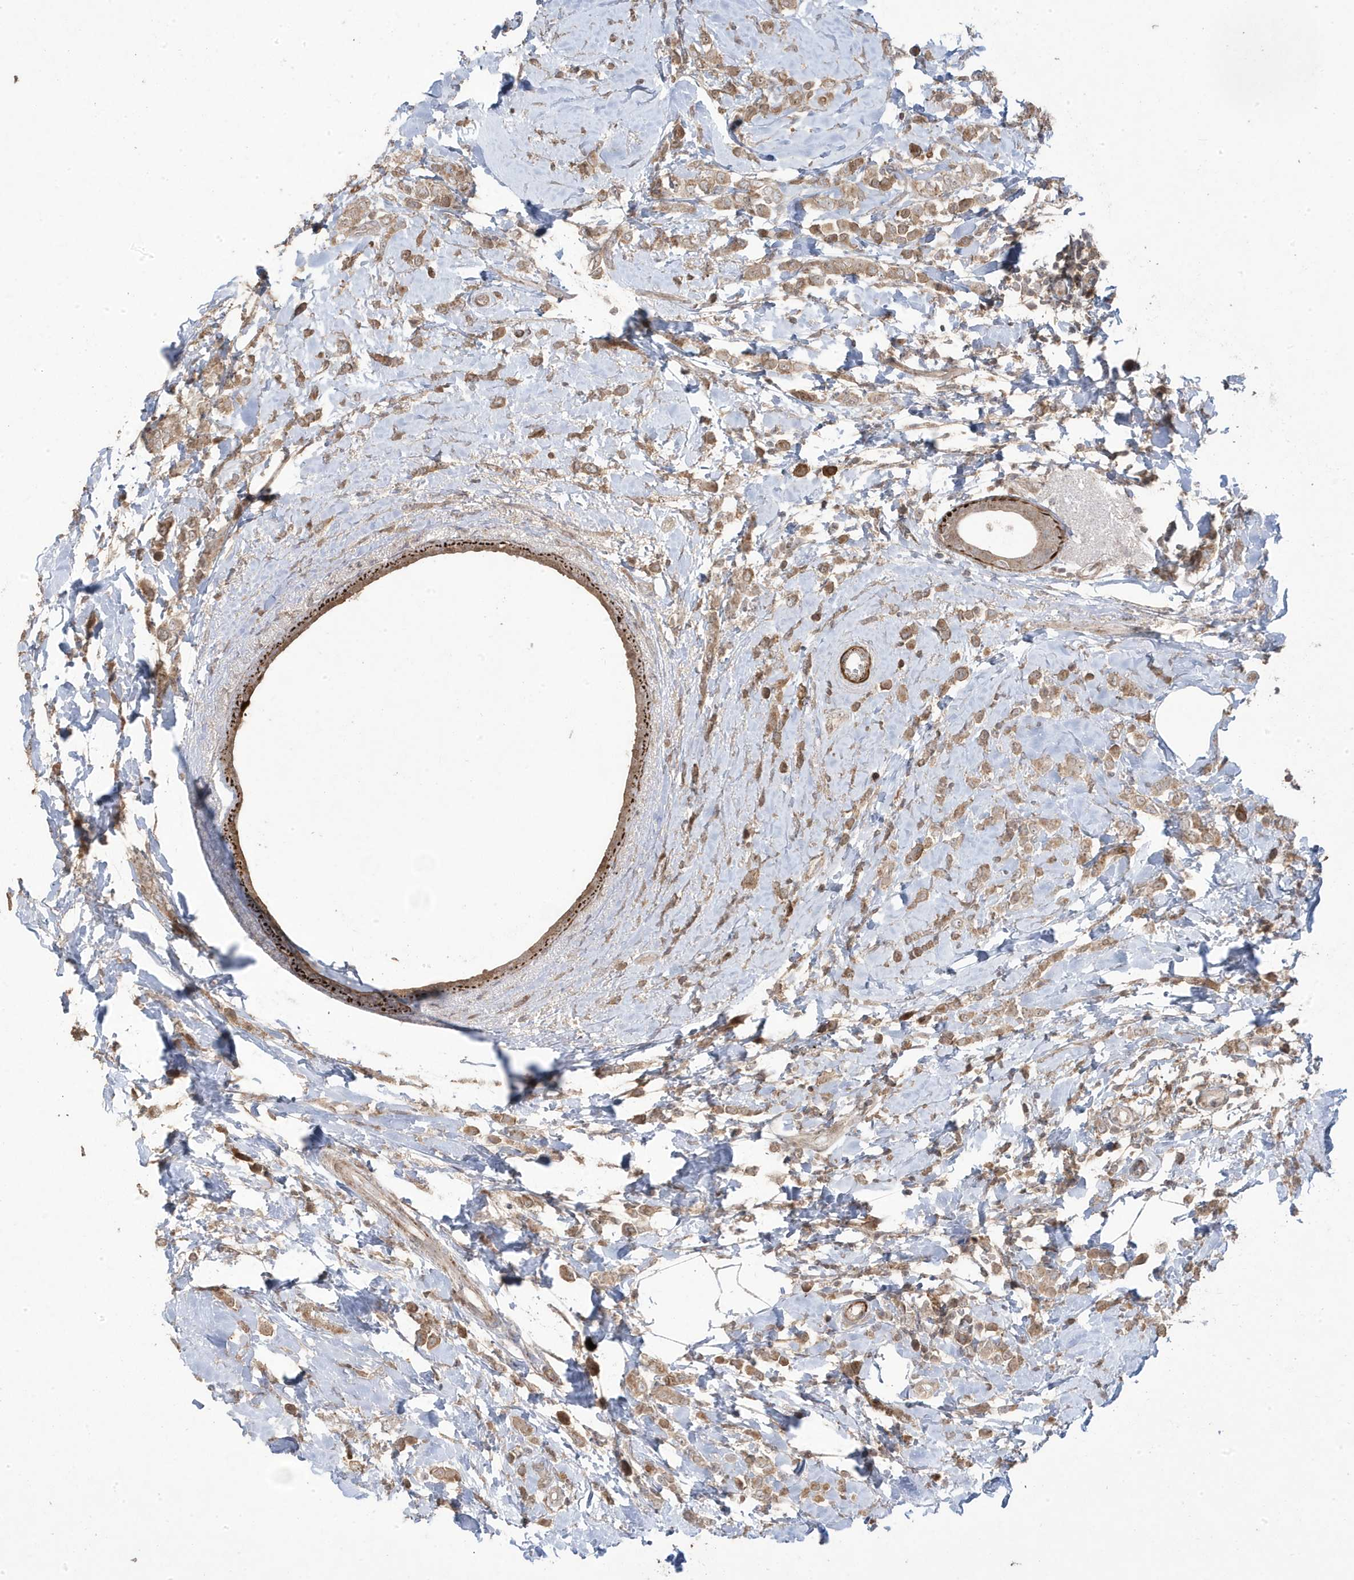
{"staining": {"intensity": "weak", "quantity": ">75%", "location": "cytoplasmic/membranous"}, "tissue": "breast cancer", "cell_type": "Tumor cells", "image_type": "cancer", "snomed": [{"axis": "morphology", "description": "Lobular carcinoma"}, {"axis": "topography", "description": "Breast"}], "caption": "Breast cancer stained with DAB (3,3'-diaminobenzidine) immunohistochemistry reveals low levels of weak cytoplasmic/membranous positivity in about >75% of tumor cells.", "gene": "CETN3", "patient": {"sex": "female", "age": 47}}